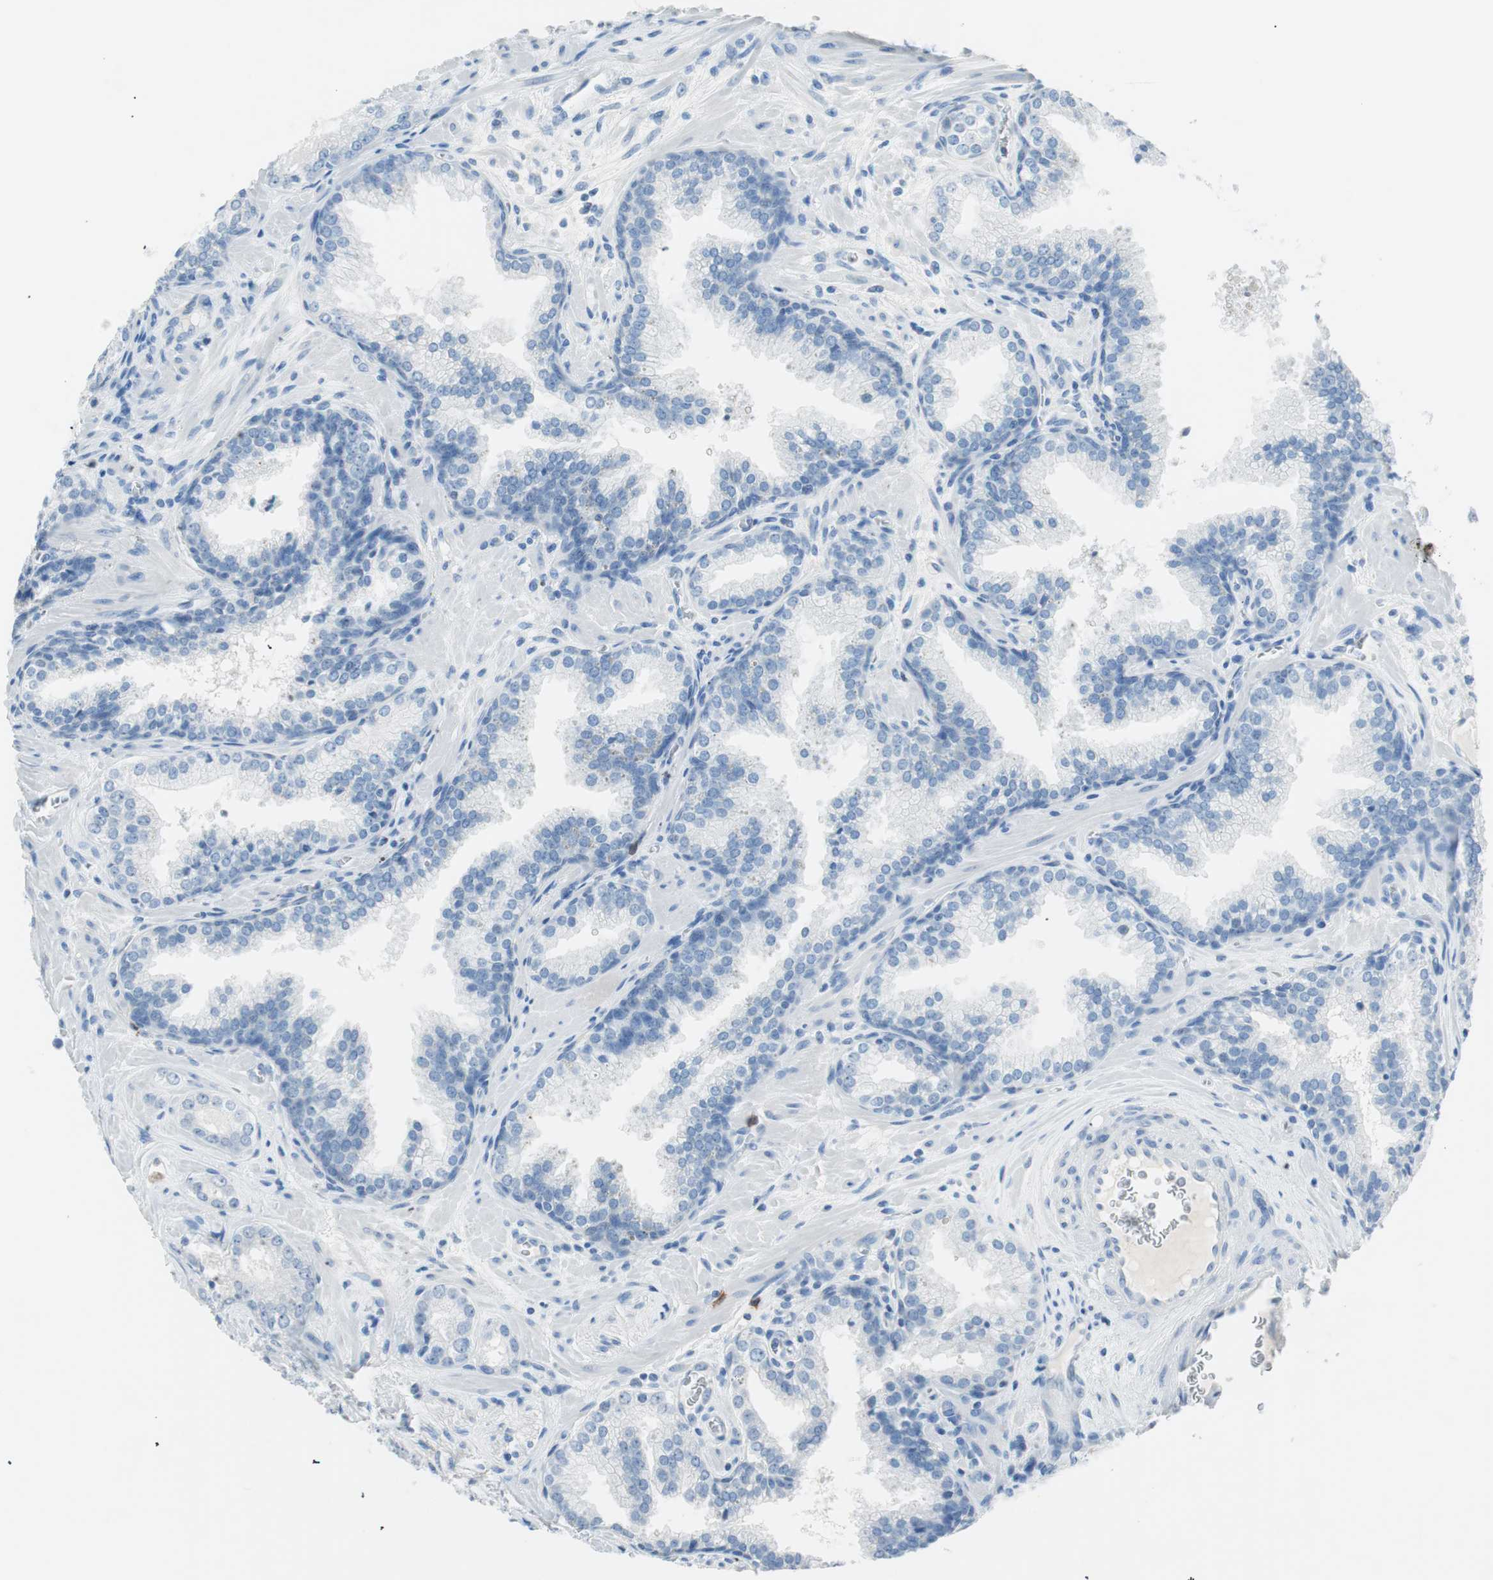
{"staining": {"intensity": "negative", "quantity": "none", "location": "none"}, "tissue": "prostate cancer", "cell_type": "Tumor cells", "image_type": "cancer", "snomed": [{"axis": "morphology", "description": "Adenocarcinoma, Low grade"}, {"axis": "topography", "description": "Prostate"}], "caption": "Human adenocarcinoma (low-grade) (prostate) stained for a protein using IHC shows no staining in tumor cells.", "gene": "TNFRSF13C", "patient": {"sex": "male", "age": 60}}